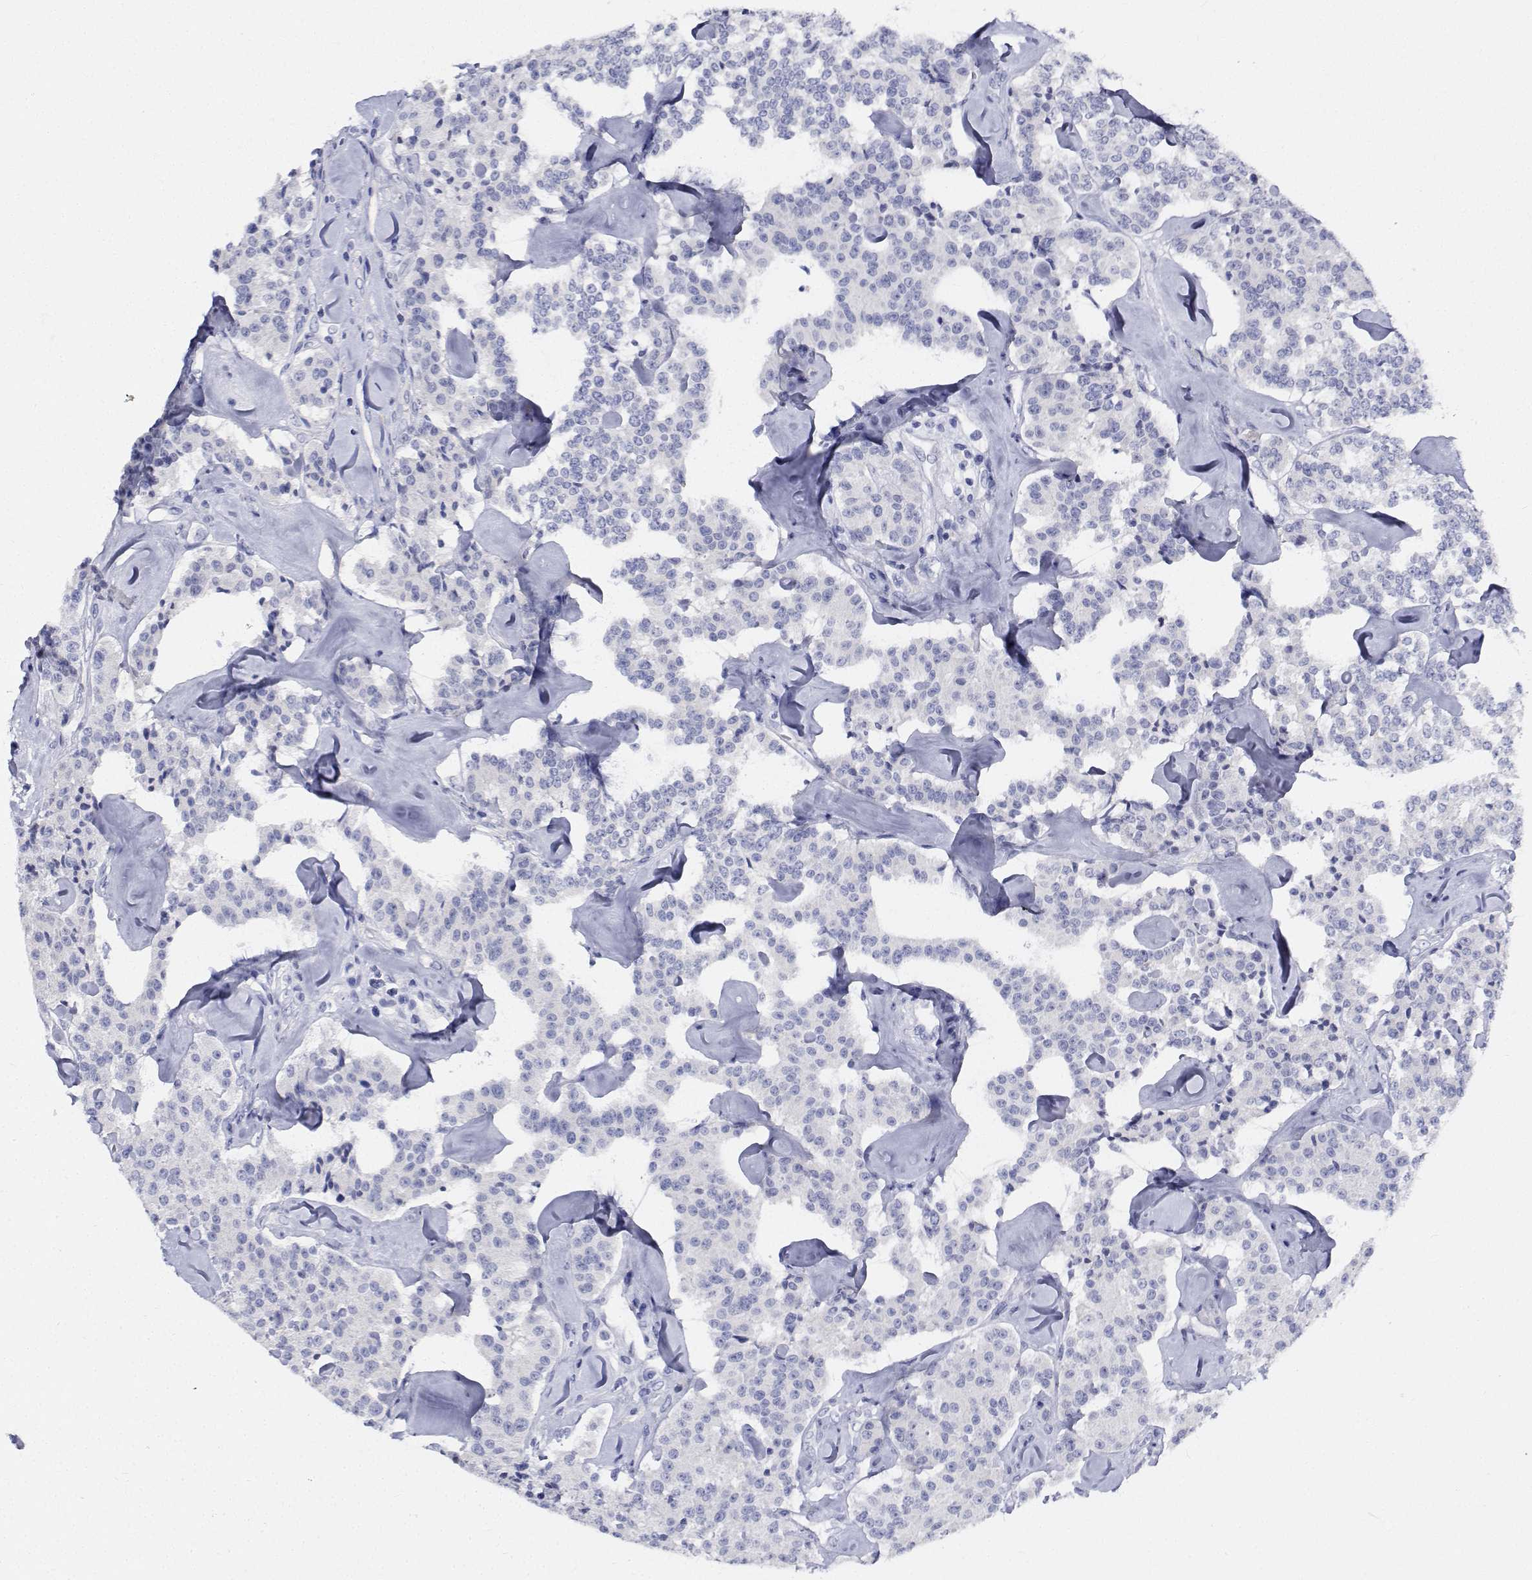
{"staining": {"intensity": "negative", "quantity": "none", "location": "none"}, "tissue": "carcinoid", "cell_type": "Tumor cells", "image_type": "cancer", "snomed": [{"axis": "morphology", "description": "Carcinoid, malignant, NOS"}, {"axis": "topography", "description": "Pancreas"}], "caption": "DAB immunohistochemical staining of carcinoid (malignant) exhibits no significant staining in tumor cells. Brightfield microscopy of IHC stained with DAB (brown) and hematoxylin (blue), captured at high magnification.", "gene": "PLXNA4", "patient": {"sex": "male", "age": 41}}